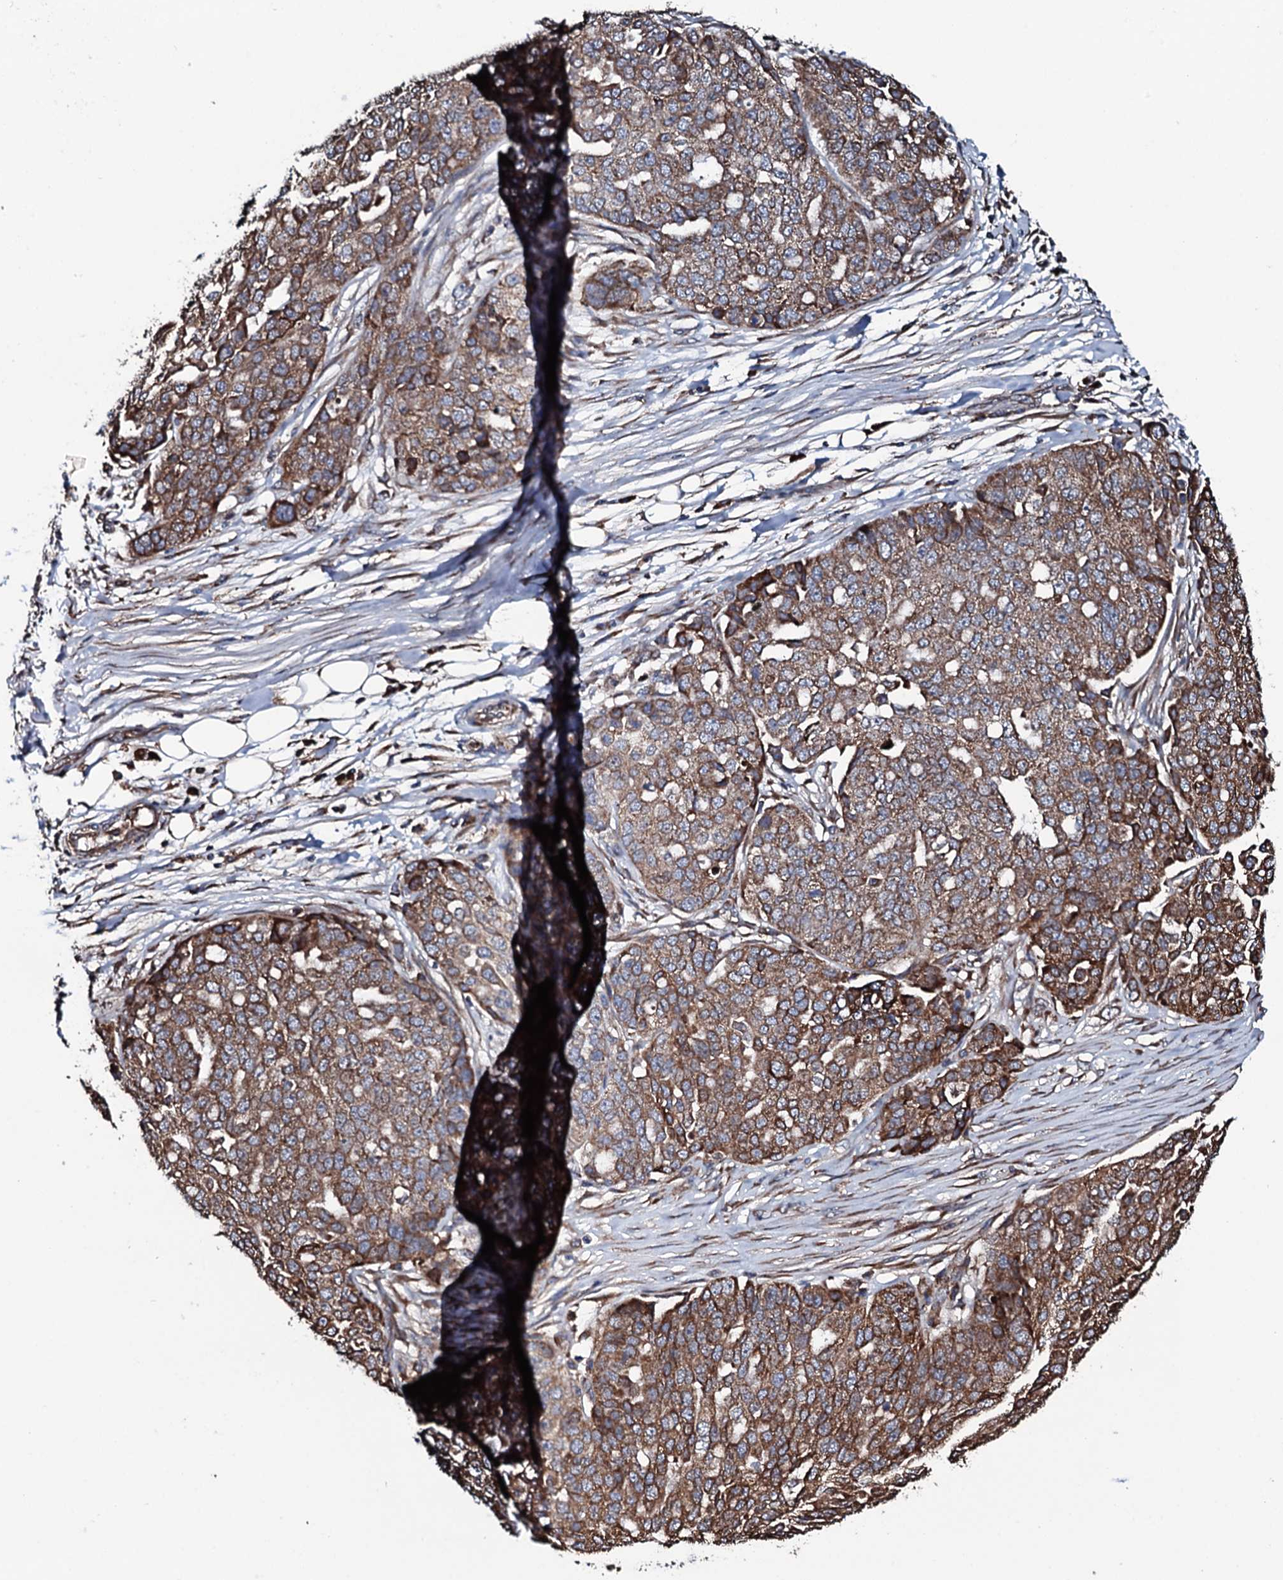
{"staining": {"intensity": "moderate", "quantity": ">75%", "location": "cytoplasmic/membranous"}, "tissue": "ovarian cancer", "cell_type": "Tumor cells", "image_type": "cancer", "snomed": [{"axis": "morphology", "description": "Cystadenocarcinoma, serous, NOS"}, {"axis": "topography", "description": "Soft tissue"}, {"axis": "topography", "description": "Ovary"}], "caption": "Tumor cells exhibit moderate cytoplasmic/membranous expression in about >75% of cells in ovarian cancer. (Brightfield microscopy of DAB IHC at high magnification).", "gene": "RAB12", "patient": {"sex": "female", "age": 57}}